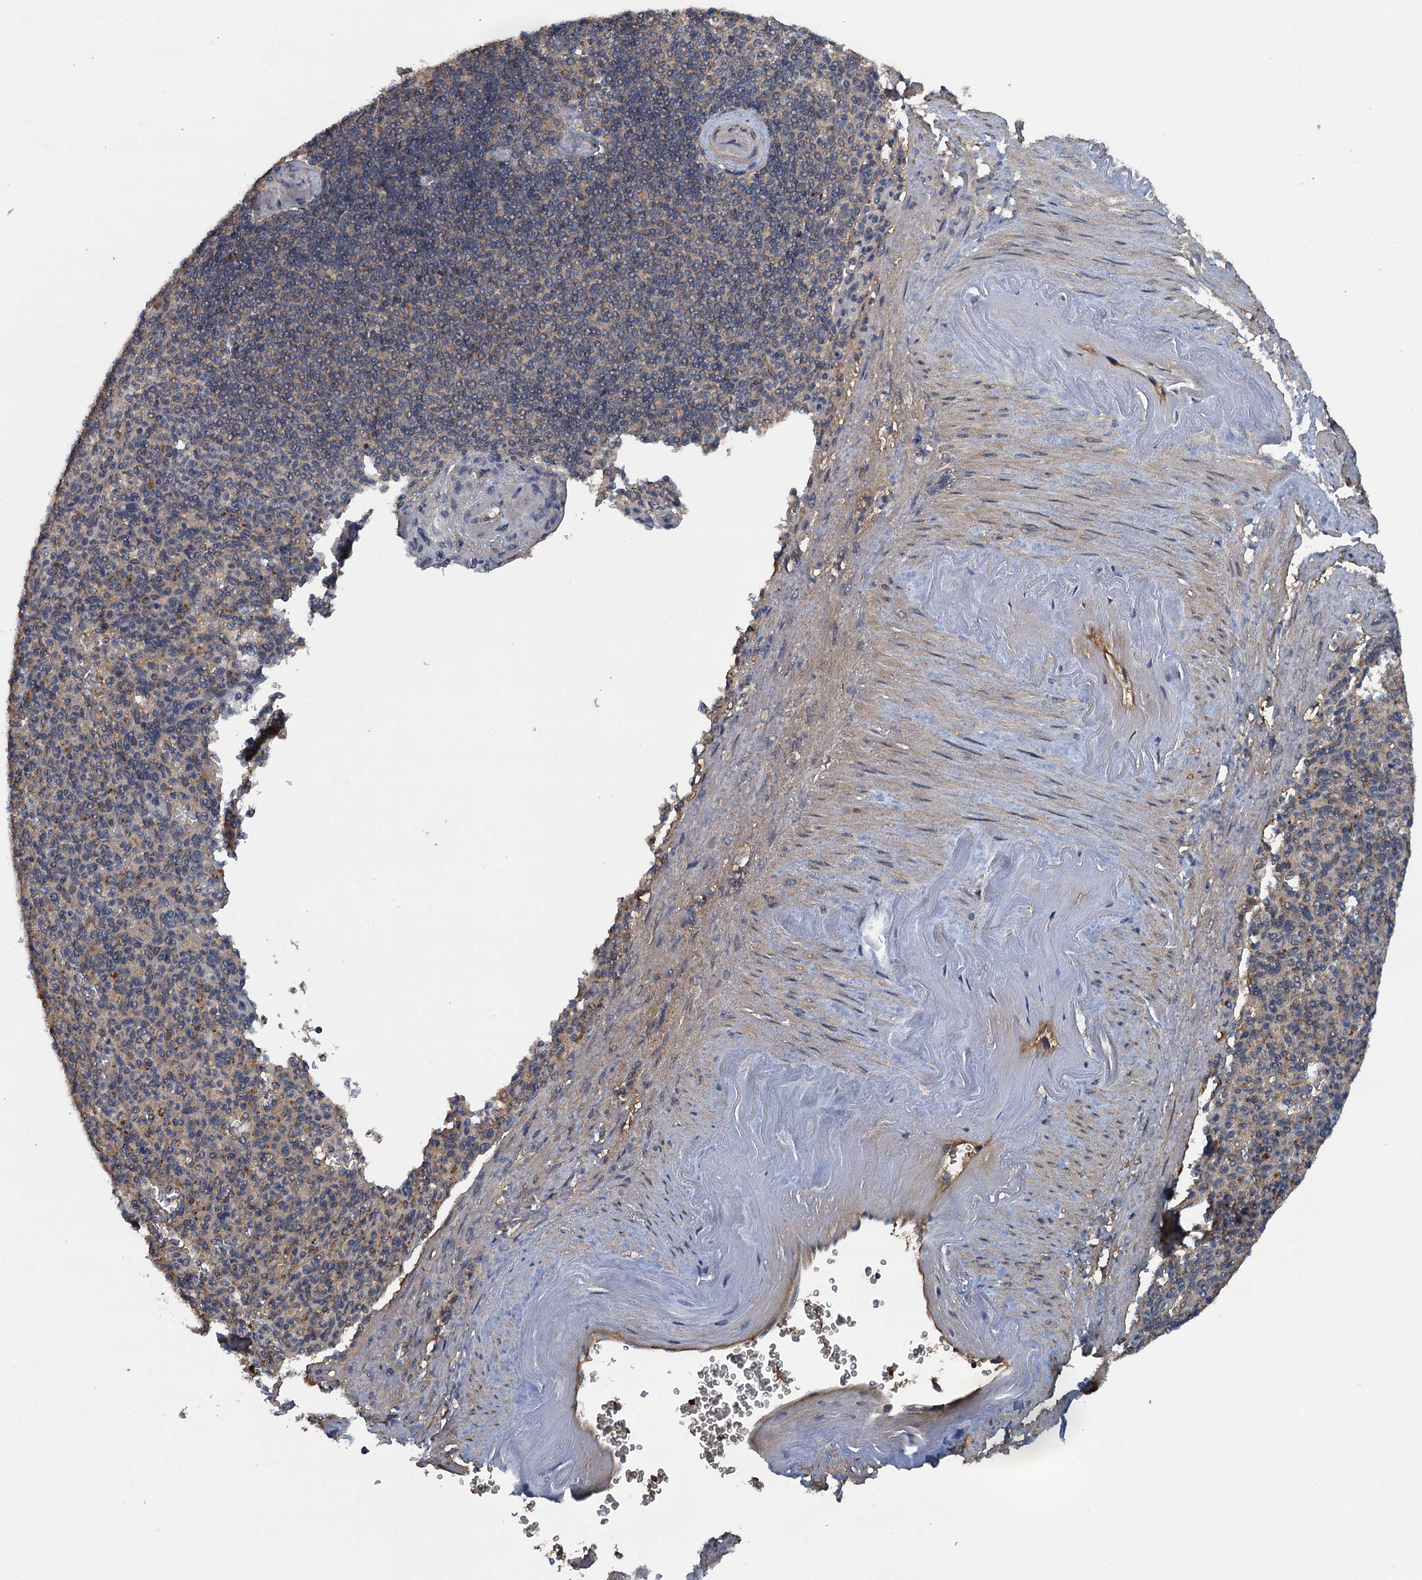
{"staining": {"intensity": "negative", "quantity": "none", "location": "none"}, "tissue": "spleen", "cell_type": "Cells in red pulp", "image_type": "normal", "snomed": [{"axis": "morphology", "description": "Normal tissue, NOS"}, {"axis": "topography", "description": "Spleen"}], "caption": "An image of spleen stained for a protein demonstrates no brown staining in cells in red pulp. Brightfield microscopy of immunohistochemistry (IHC) stained with DAB (3,3'-diaminobenzidine) (brown) and hematoxylin (blue), captured at high magnification.", "gene": "HAPLN3", "patient": {"sex": "female", "age": 74}}